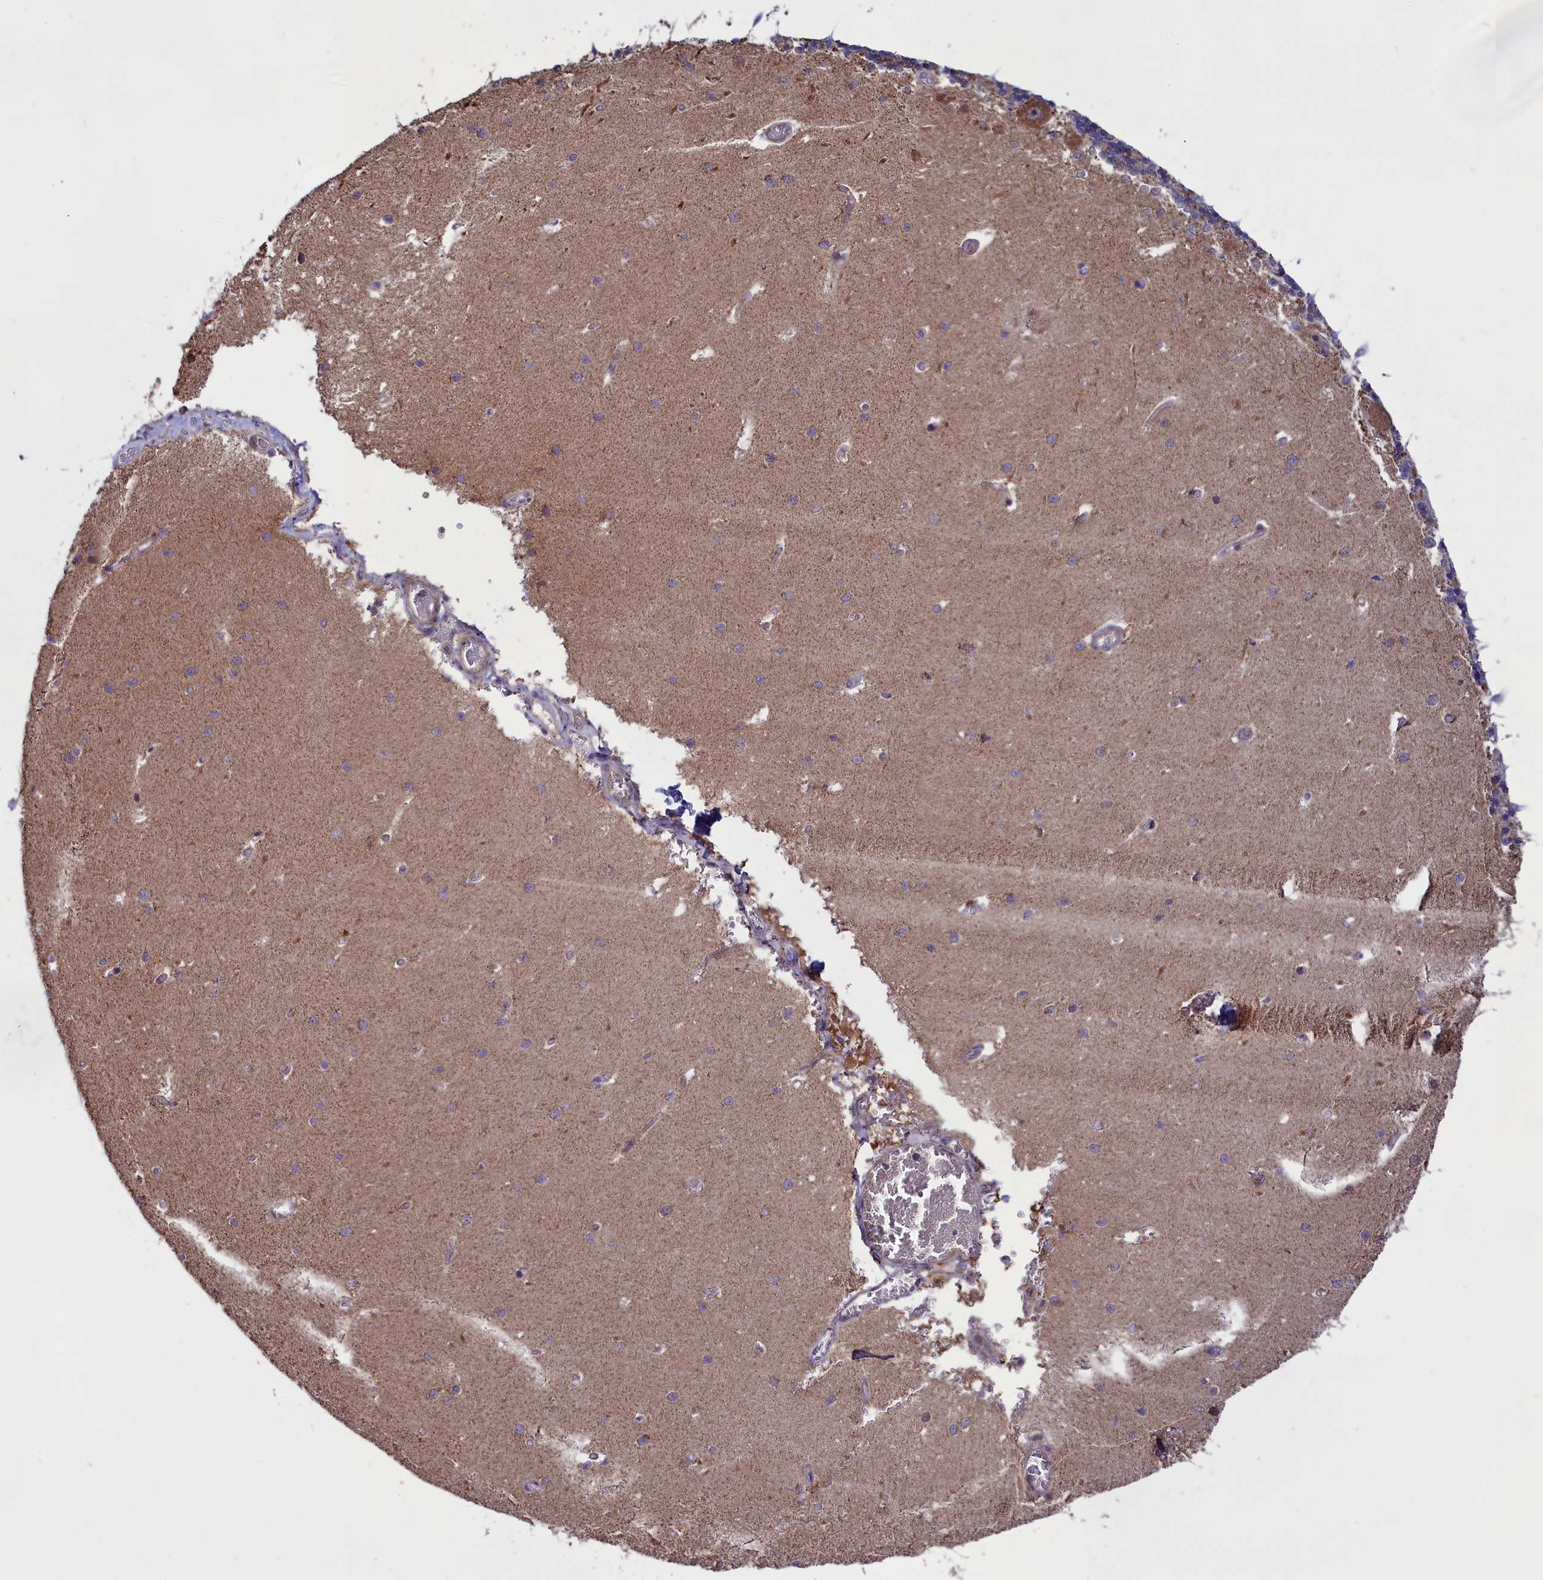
{"staining": {"intensity": "moderate", "quantity": ">75%", "location": "cytoplasmic/membranous"}, "tissue": "cerebellum", "cell_type": "Cells in granular layer", "image_type": "normal", "snomed": [{"axis": "morphology", "description": "Normal tissue, NOS"}, {"axis": "topography", "description": "Cerebellum"}], "caption": "DAB immunohistochemical staining of unremarkable cerebellum demonstrates moderate cytoplasmic/membranous protein staining in about >75% of cells in granular layer. The protein is stained brown, and the nuclei are stained in blue (DAB IHC with brightfield microscopy, high magnification).", "gene": "GLRX5", "patient": {"sex": "male", "age": 37}}